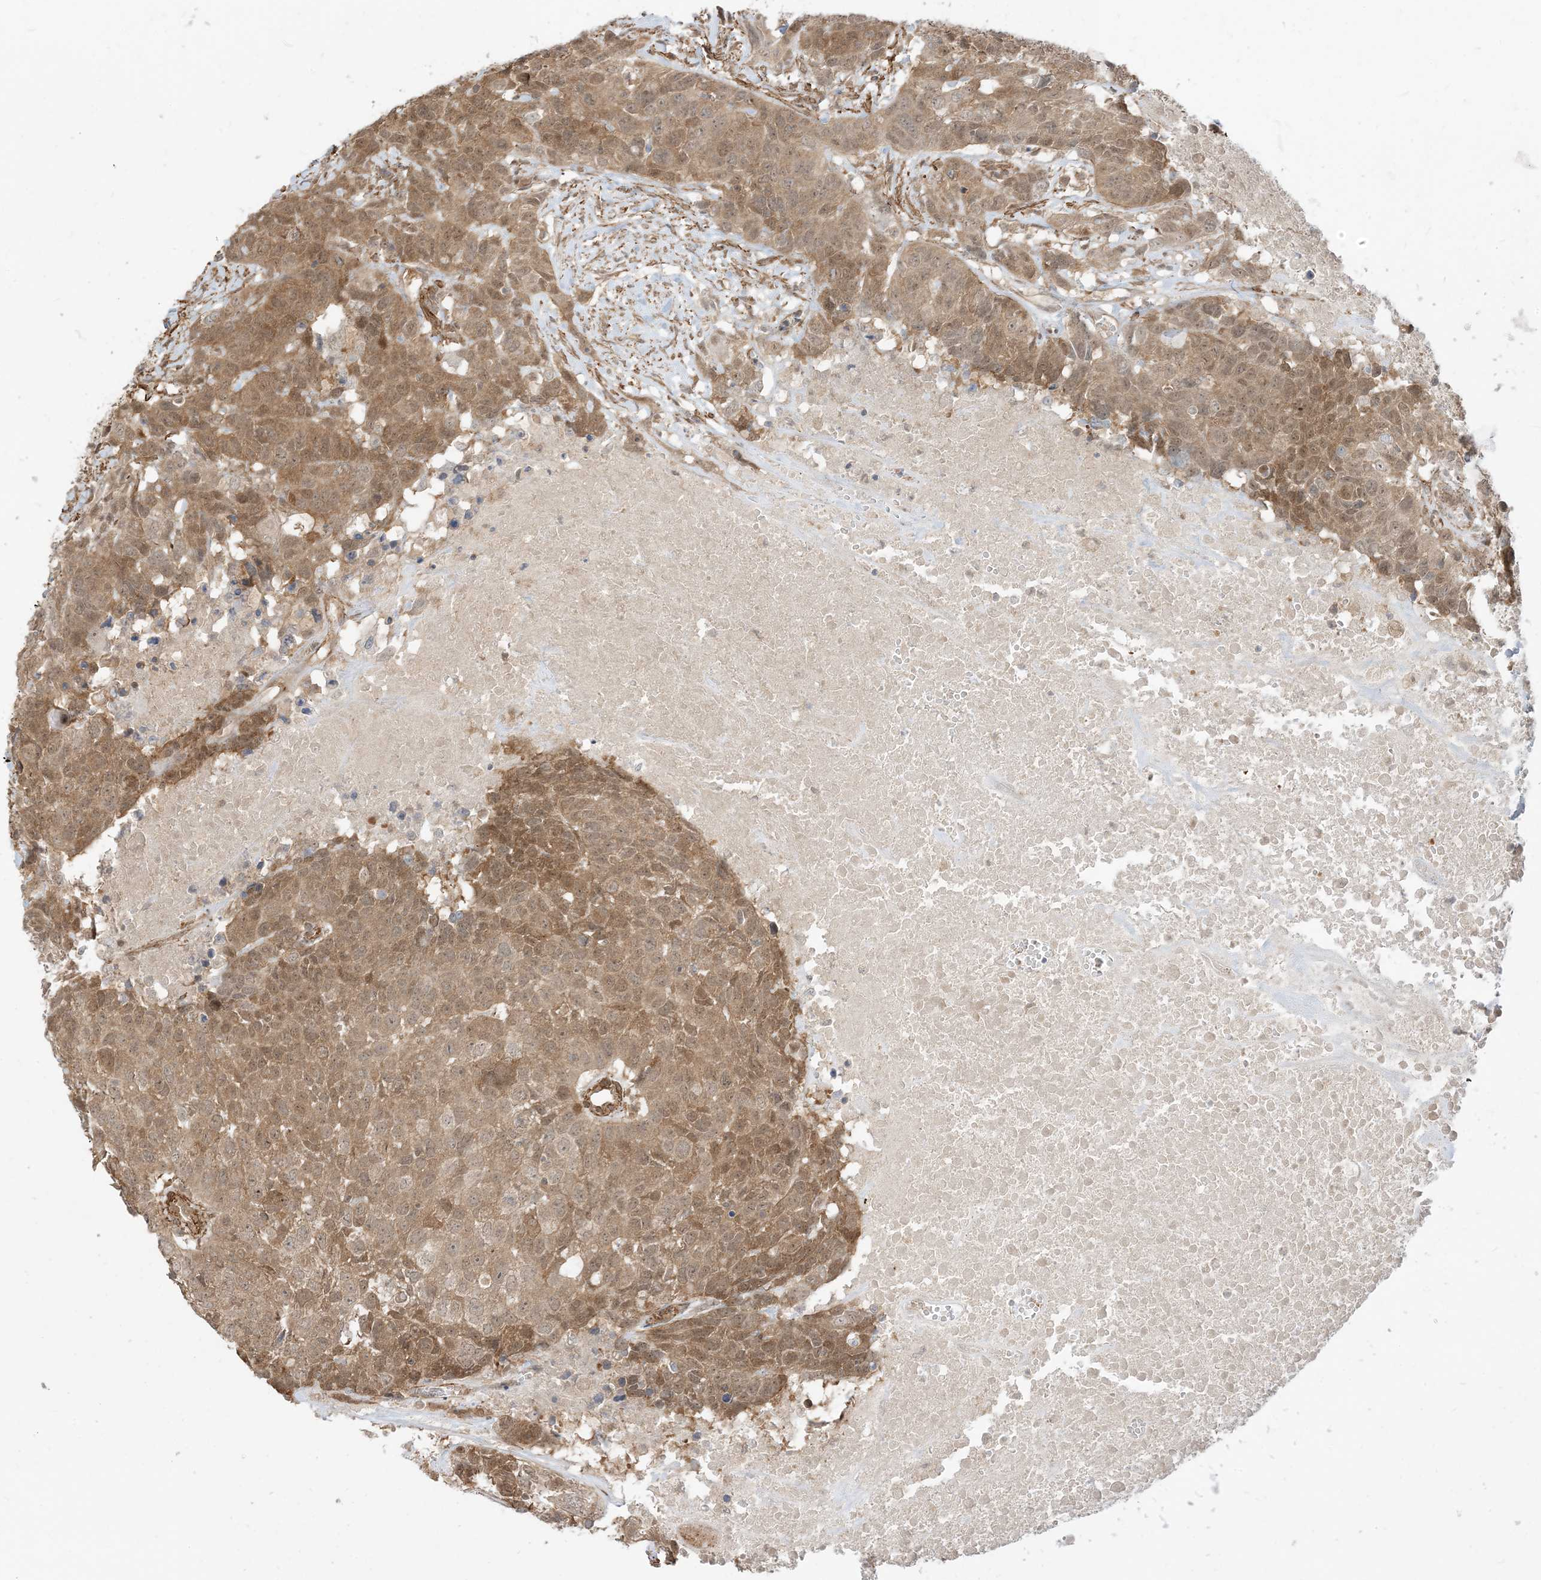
{"staining": {"intensity": "moderate", "quantity": ">75%", "location": "cytoplasmic/membranous"}, "tissue": "head and neck cancer", "cell_type": "Tumor cells", "image_type": "cancer", "snomed": [{"axis": "morphology", "description": "Squamous cell carcinoma, NOS"}, {"axis": "topography", "description": "Head-Neck"}], "caption": "Protein staining exhibits moderate cytoplasmic/membranous expression in approximately >75% of tumor cells in head and neck cancer.", "gene": "TBCC", "patient": {"sex": "male", "age": 66}}